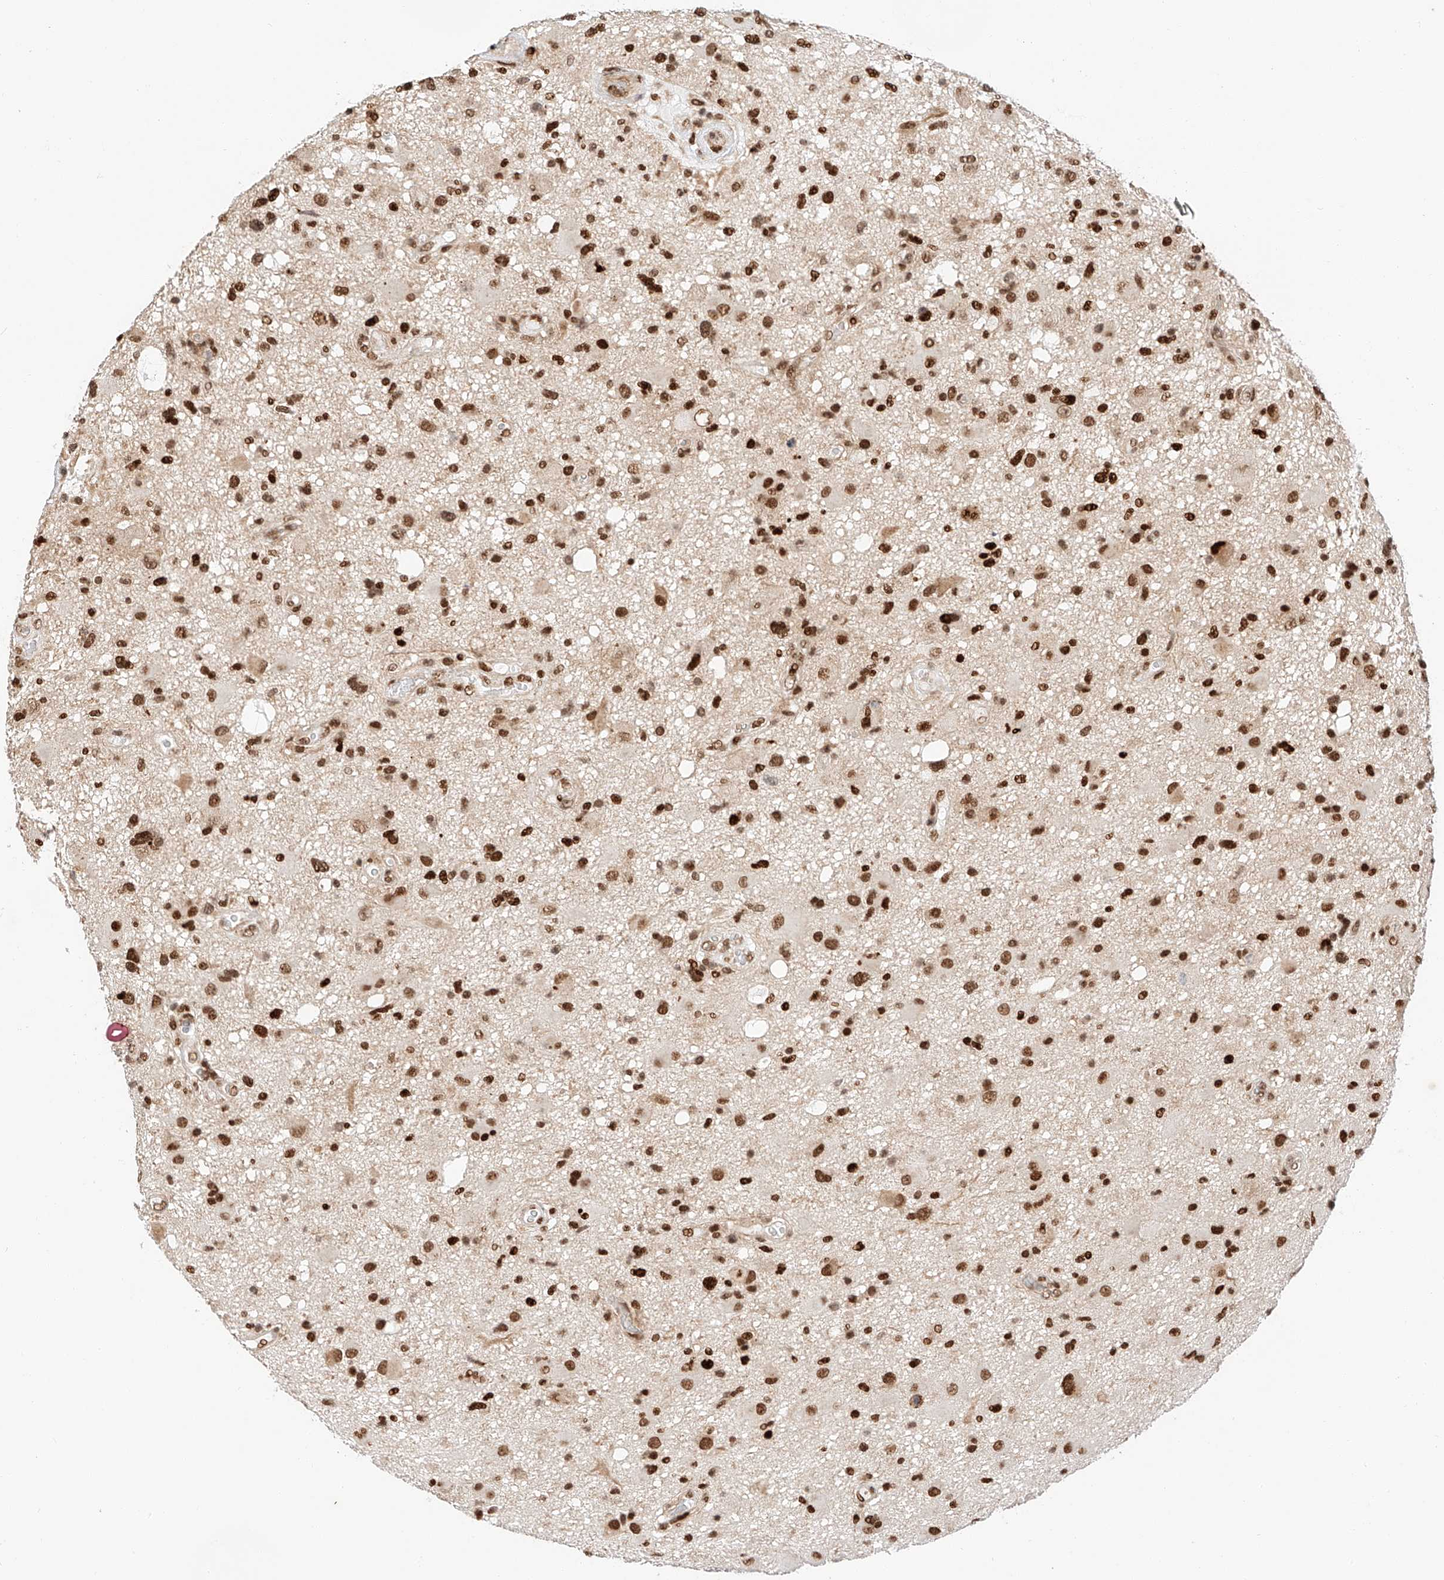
{"staining": {"intensity": "strong", "quantity": ">75%", "location": "nuclear"}, "tissue": "glioma", "cell_type": "Tumor cells", "image_type": "cancer", "snomed": [{"axis": "morphology", "description": "Glioma, malignant, High grade"}, {"axis": "topography", "description": "Brain"}], "caption": "The immunohistochemical stain highlights strong nuclear staining in tumor cells of glioma tissue.", "gene": "HDAC9", "patient": {"sex": "male", "age": 33}}